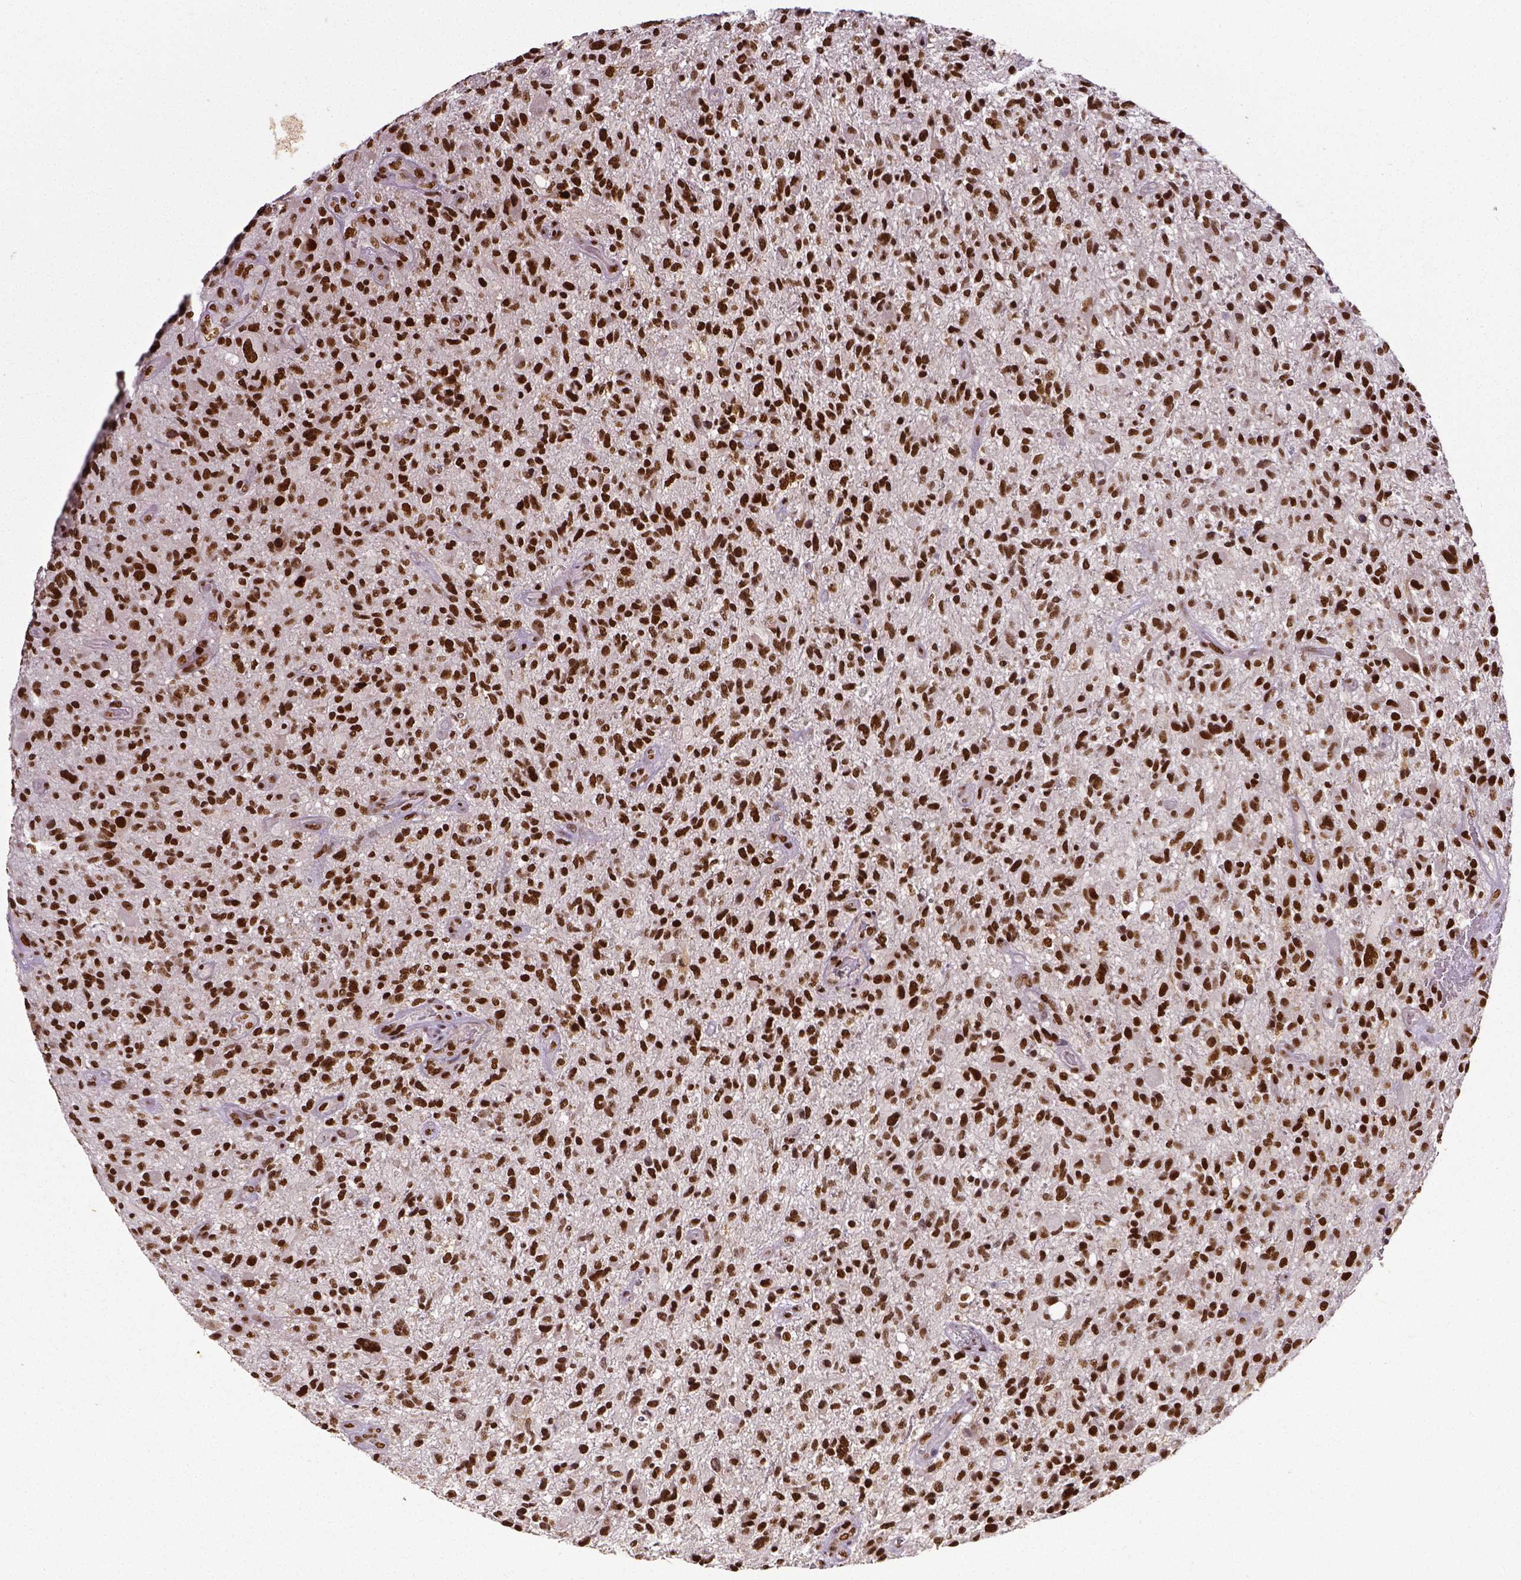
{"staining": {"intensity": "strong", "quantity": ">75%", "location": "nuclear"}, "tissue": "glioma", "cell_type": "Tumor cells", "image_type": "cancer", "snomed": [{"axis": "morphology", "description": "Glioma, malignant, High grade"}, {"axis": "topography", "description": "Brain"}], "caption": "This is an image of immunohistochemistry (IHC) staining of malignant high-grade glioma, which shows strong expression in the nuclear of tumor cells.", "gene": "ATRX", "patient": {"sex": "male", "age": 47}}